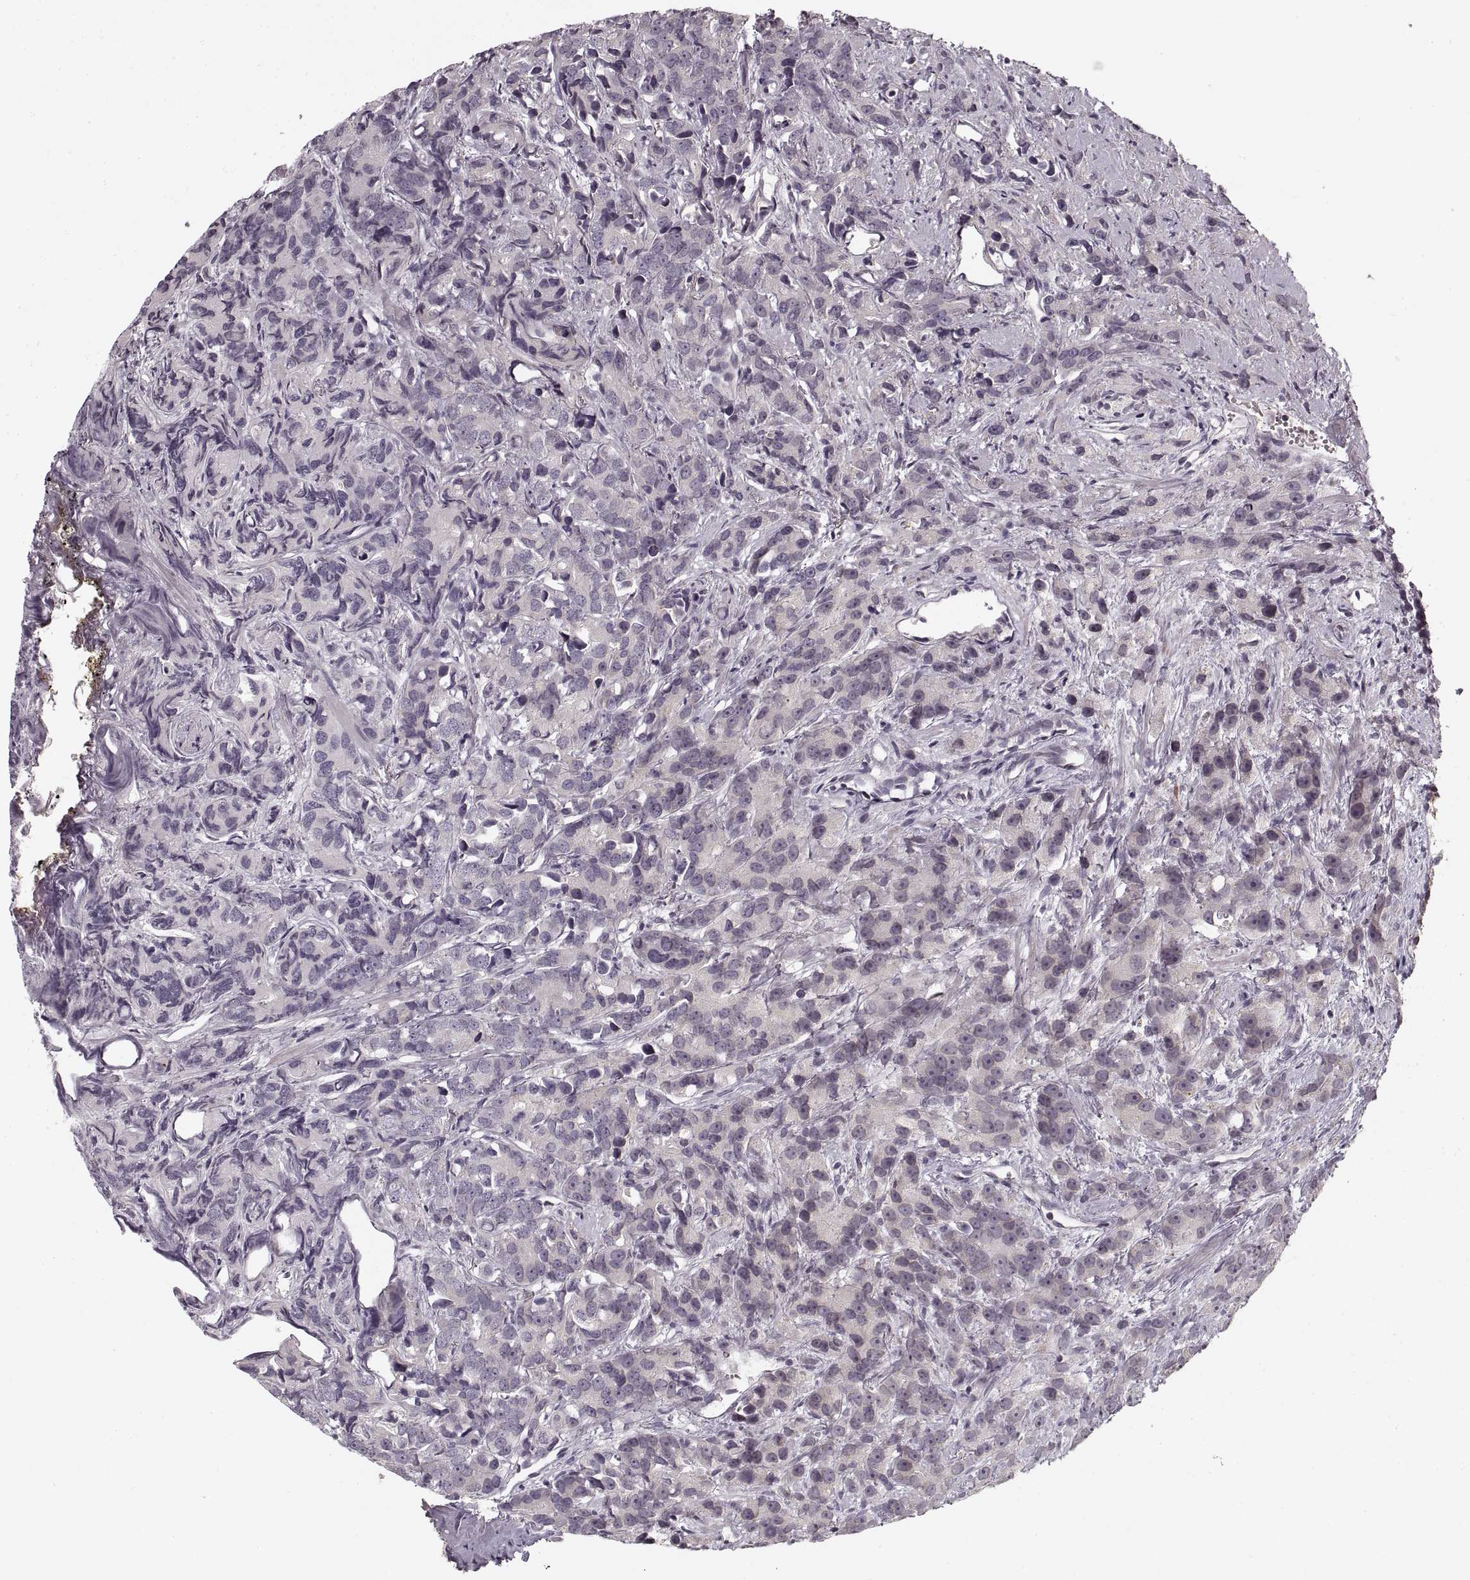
{"staining": {"intensity": "negative", "quantity": "none", "location": "none"}, "tissue": "prostate cancer", "cell_type": "Tumor cells", "image_type": "cancer", "snomed": [{"axis": "morphology", "description": "Adenocarcinoma, High grade"}, {"axis": "topography", "description": "Prostate"}], "caption": "Immunohistochemical staining of prostate adenocarcinoma (high-grade) exhibits no significant staining in tumor cells.", "gene": "ASIC3", "patient": {"sex": "male", "age": 90}}